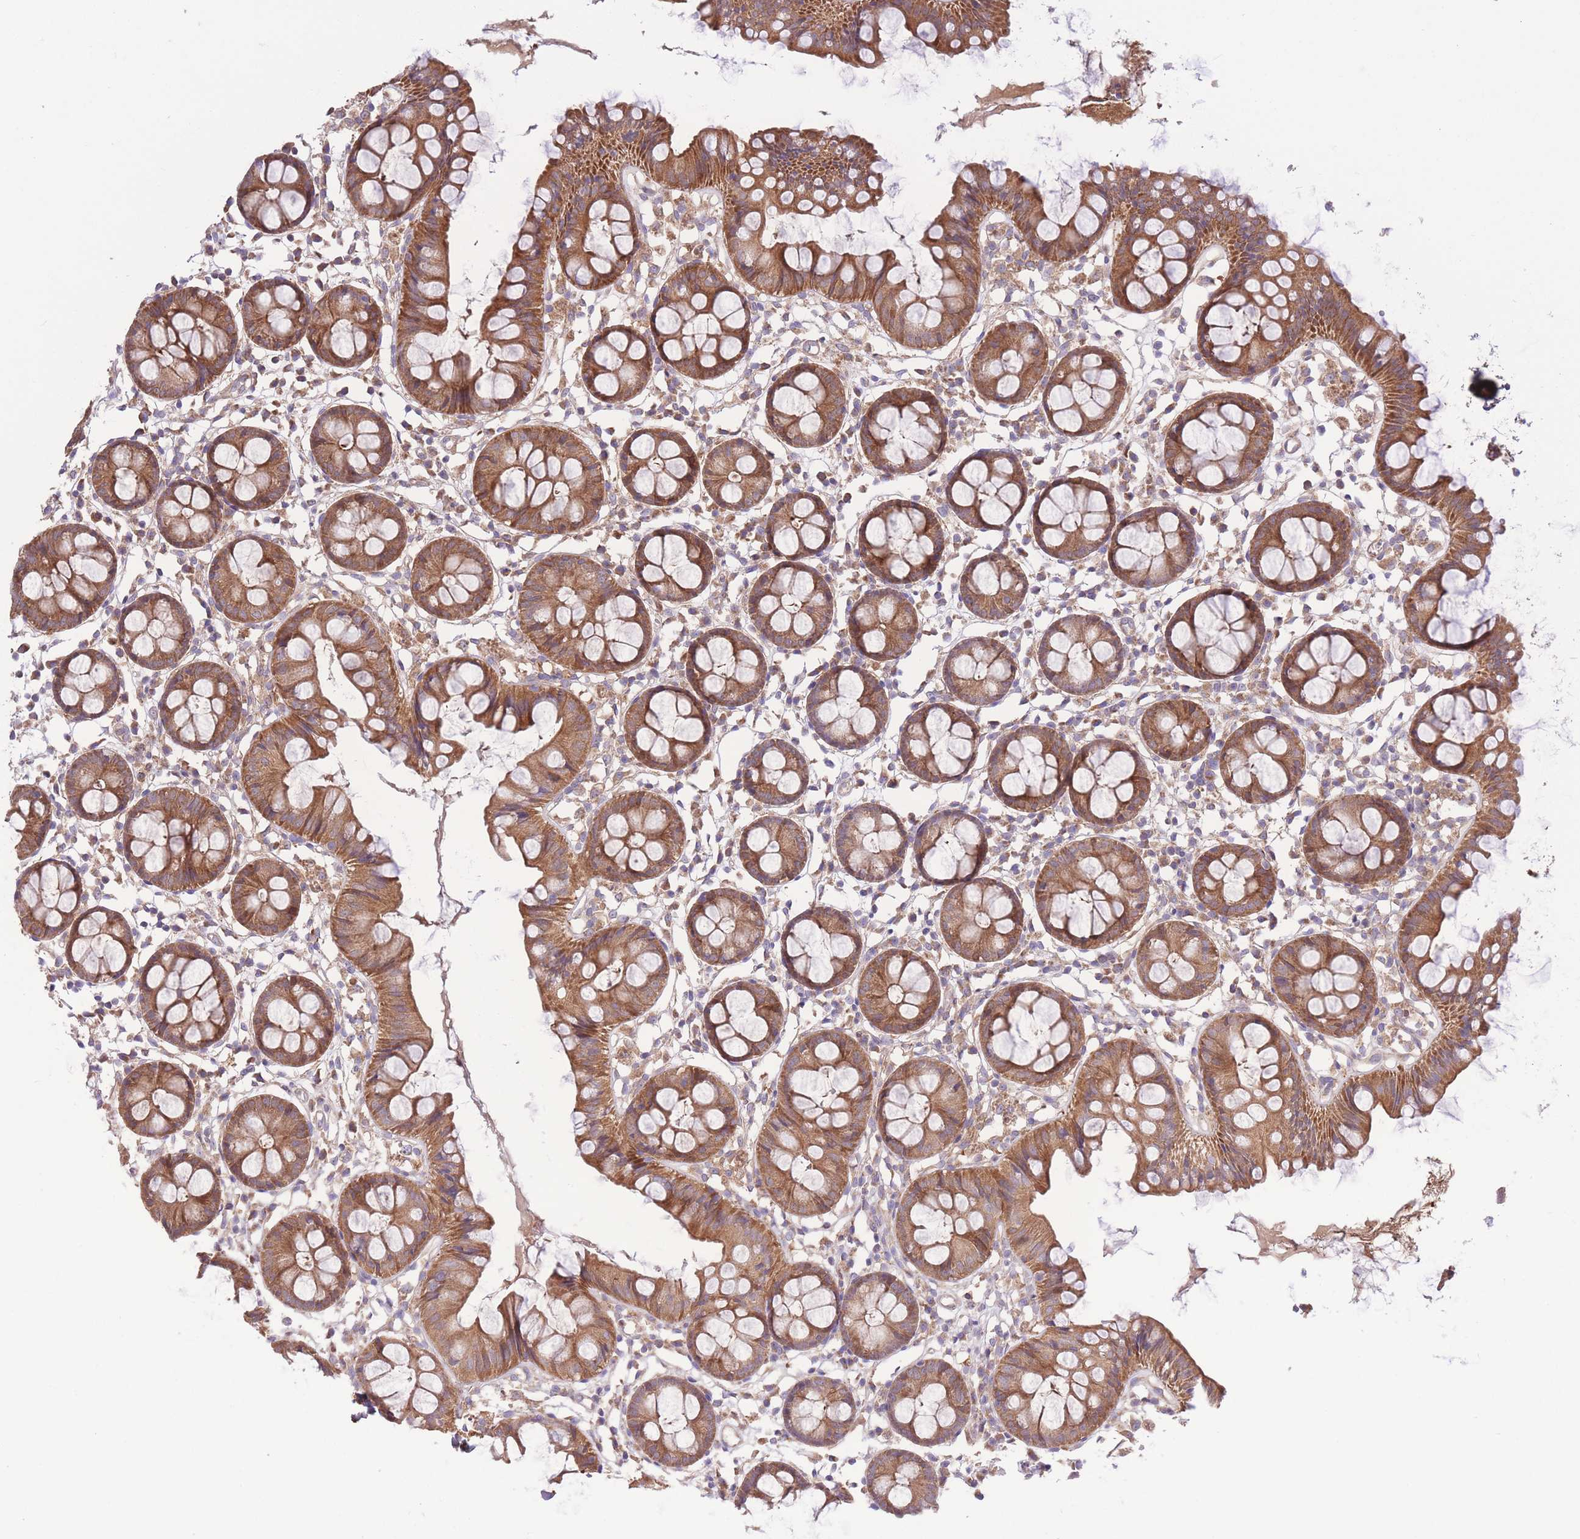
{"staining": {"intensity": "moderate", "quantity": ">75%", "location": "cytoplasmic/membranous"}, "tissue": "colon", "cell_type": "Endothelial cells", "image_type": "normal", "snomed": [{"axis": "morphology", "description": "Normal tissue, NOS"}, {"axis": "topography", "description": "Colon"}], "caption": "Protein expression analysis of normal colon displays moderate cytoplasmic/membranous staining in approximately >75% of endothelial cells.", "gene": "ATP13A2", "patient": {"sex": "female", "age": 84}}